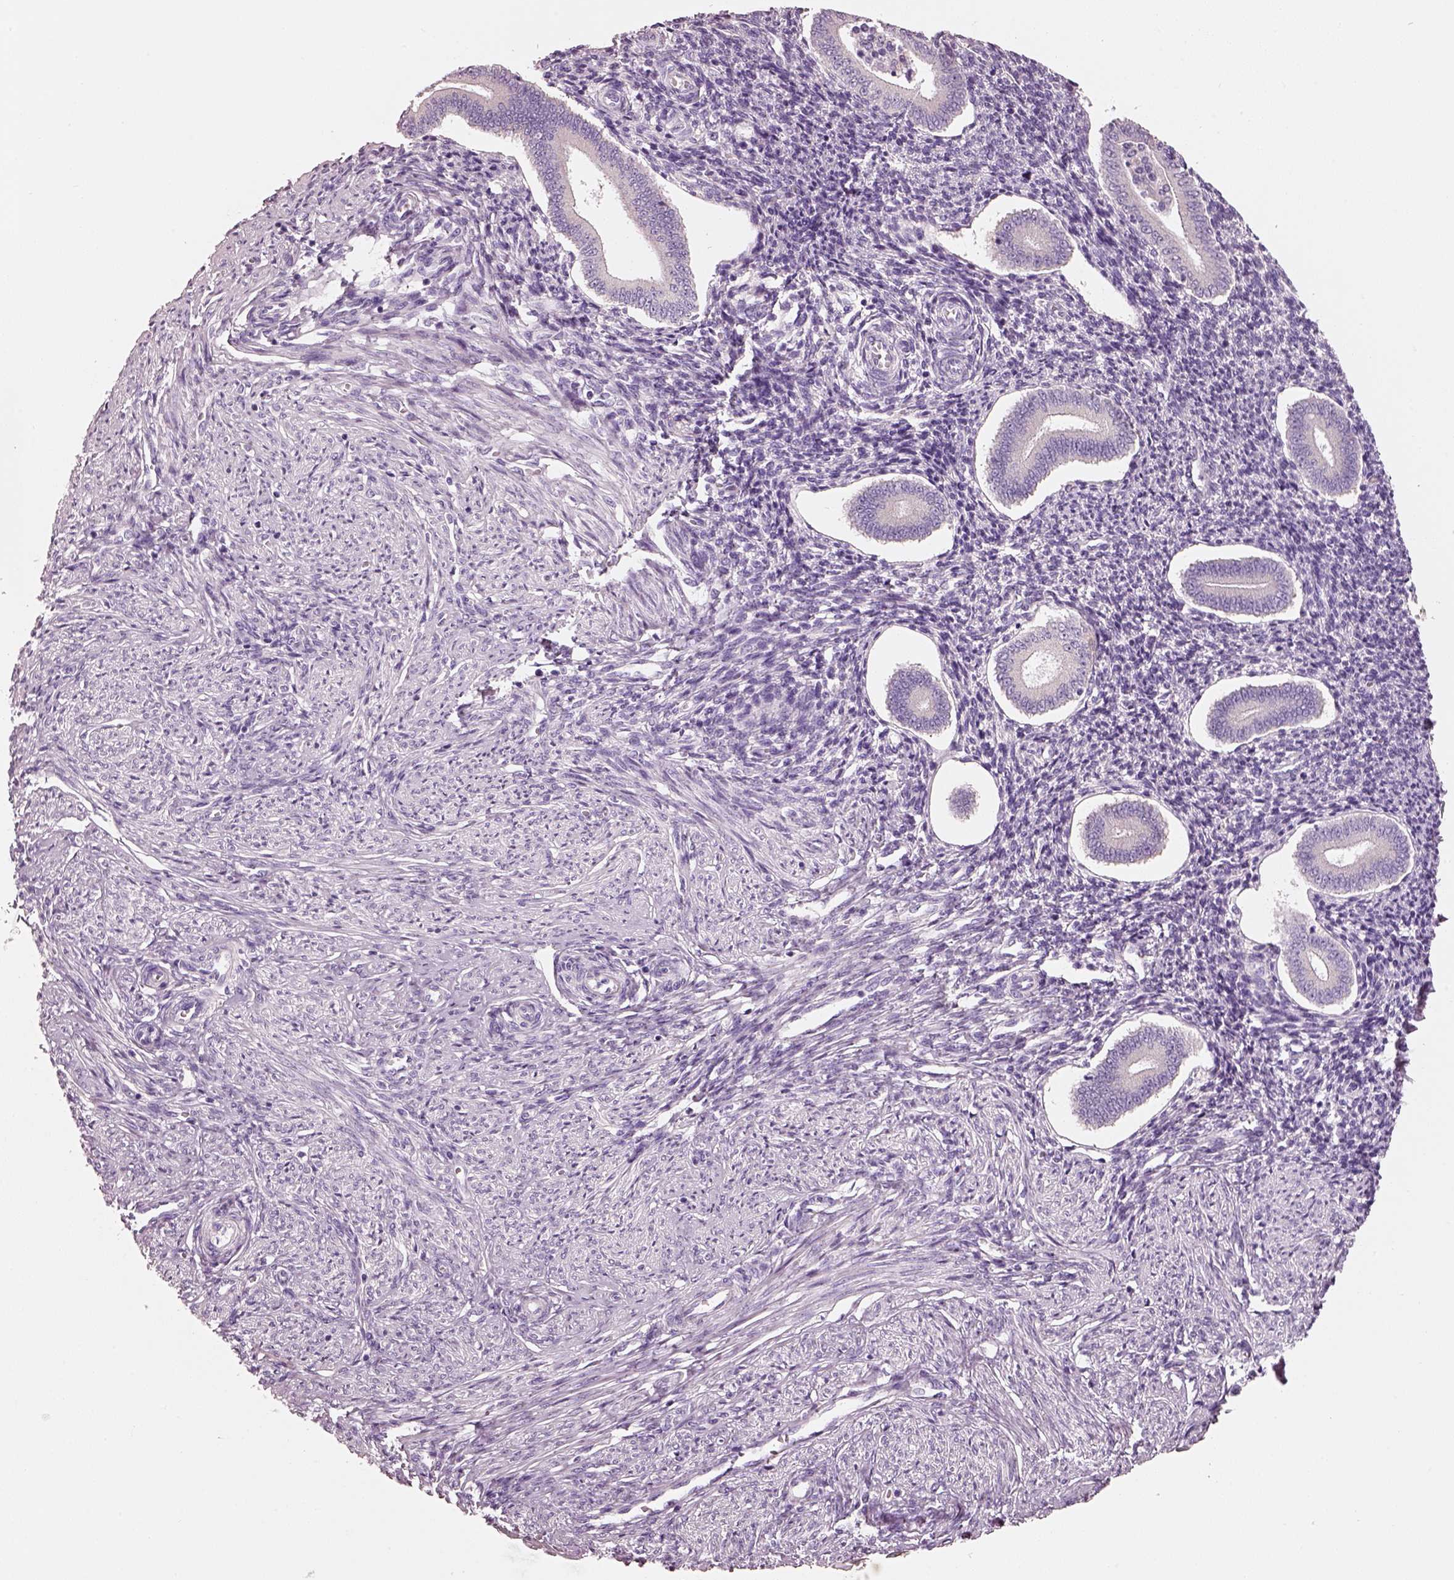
{"staining": {"intensity": "negative", "quantity": "none", "location": "none"}, "tissue": "endometrium", "cell_type": "Cells in endometrial stroma", "image_type": "normal", "snomed": [{"axis": "morphology", "description": "Normal tissue, NOS"}, {"axis": "topography", "description": "Endometrium"}], "caption": "This is an IHC histopathology image of benign human endometrium. There is no positivity in cells in endometrial stroma.", "gene": "PNOC", "patient": {"sex": "female", "age": 40}}